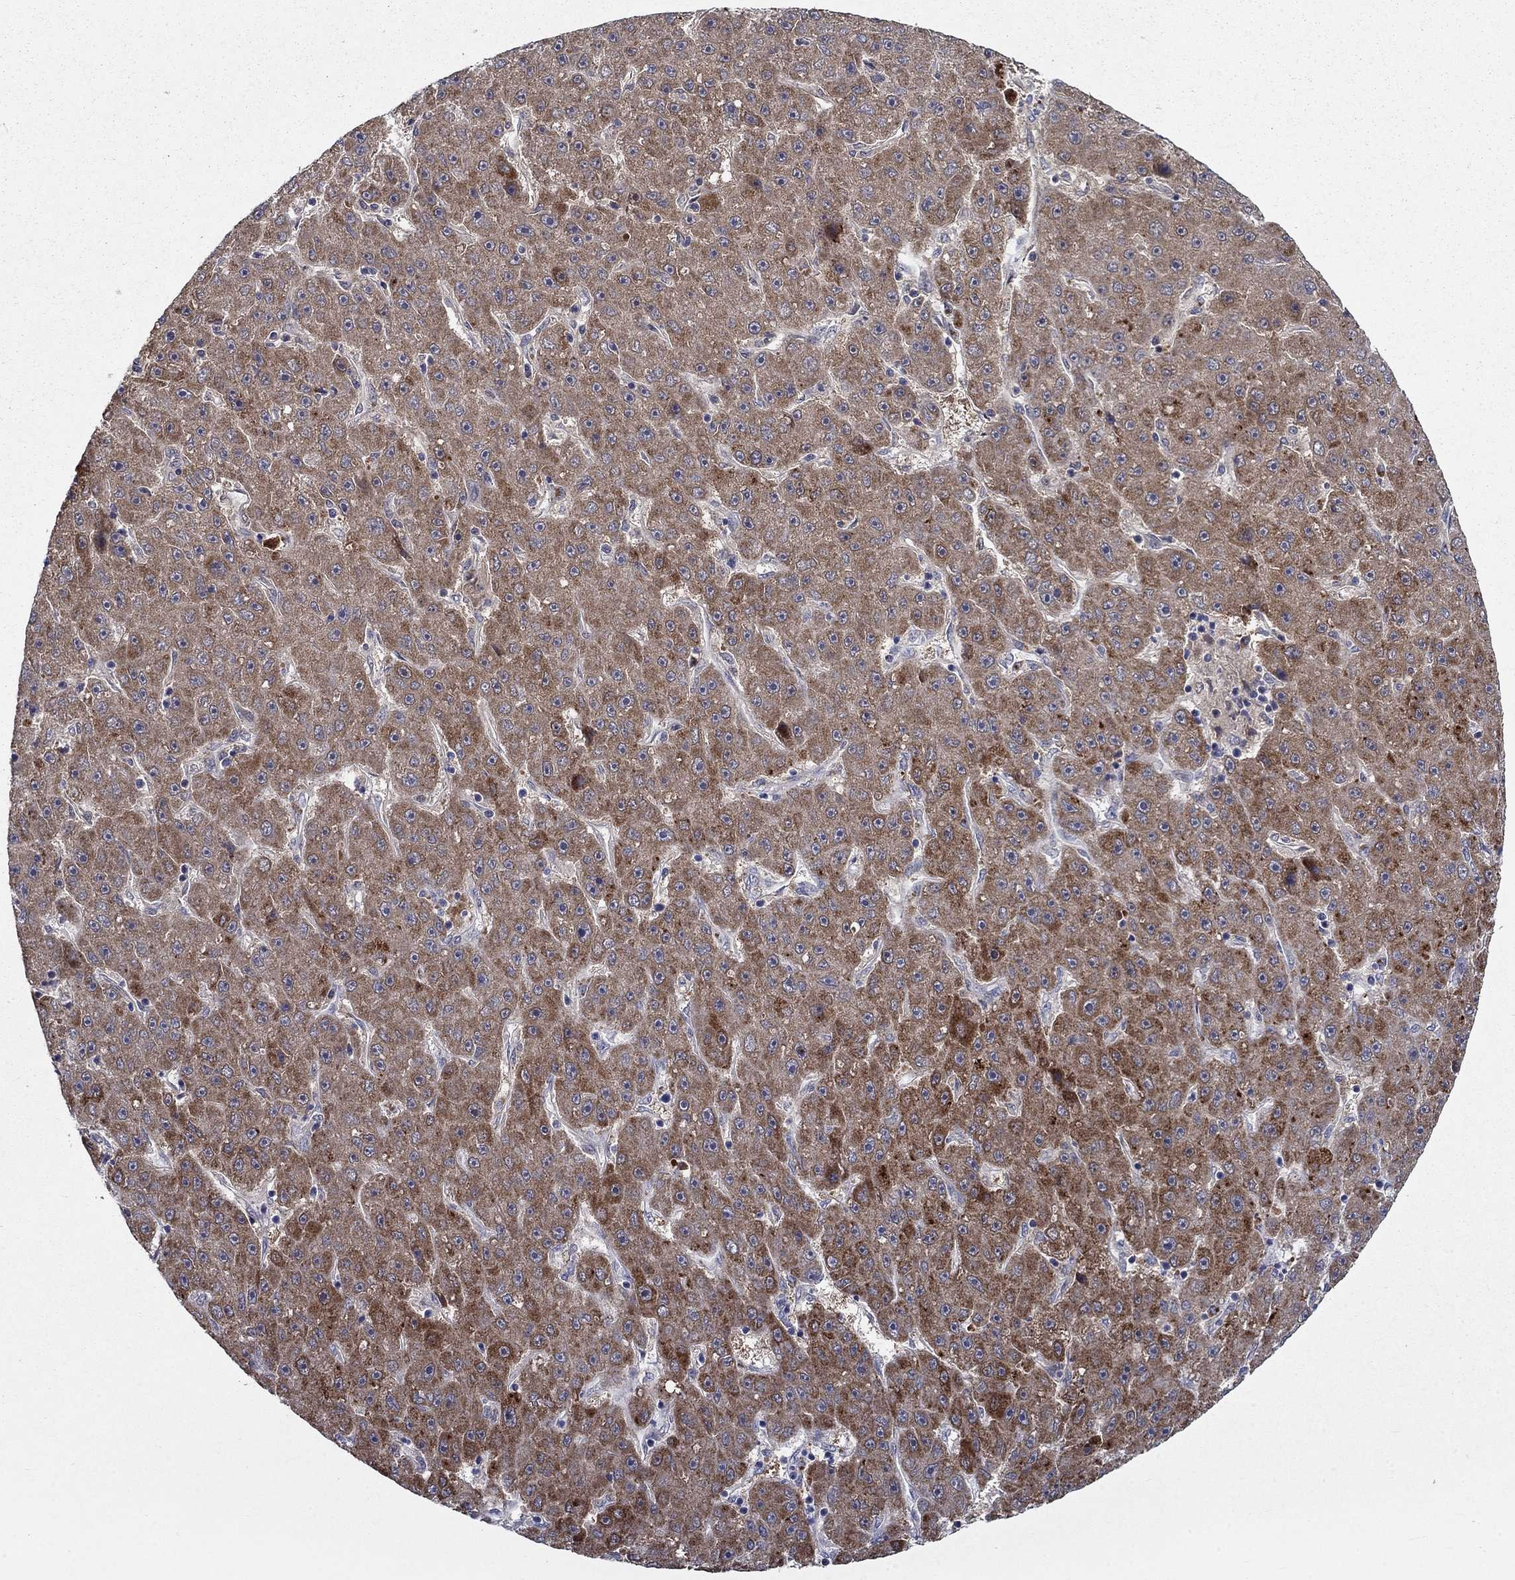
{"staining": {"intensity": "strong", "quantity": "<25%", "location": "cytoplasmic/membranous"}, "tissue": "liver cancer", "cell_type": "Tumor cells", "image_type": "cancer", "snomed": [{"axis": "morphology", "description": "Carcinoma, Hepatocellular, NOS"}, {"axis": "topography", "description": "Liver"}], "caption": "This is a photomicrograph of IHC staining of hepatocellular carcinoma (liver), which shows strong staining in the cytoplasmic/membranous of tumor cells.", "gene": "LACTB2", "patient": {"sex": "male", "age": 67}}